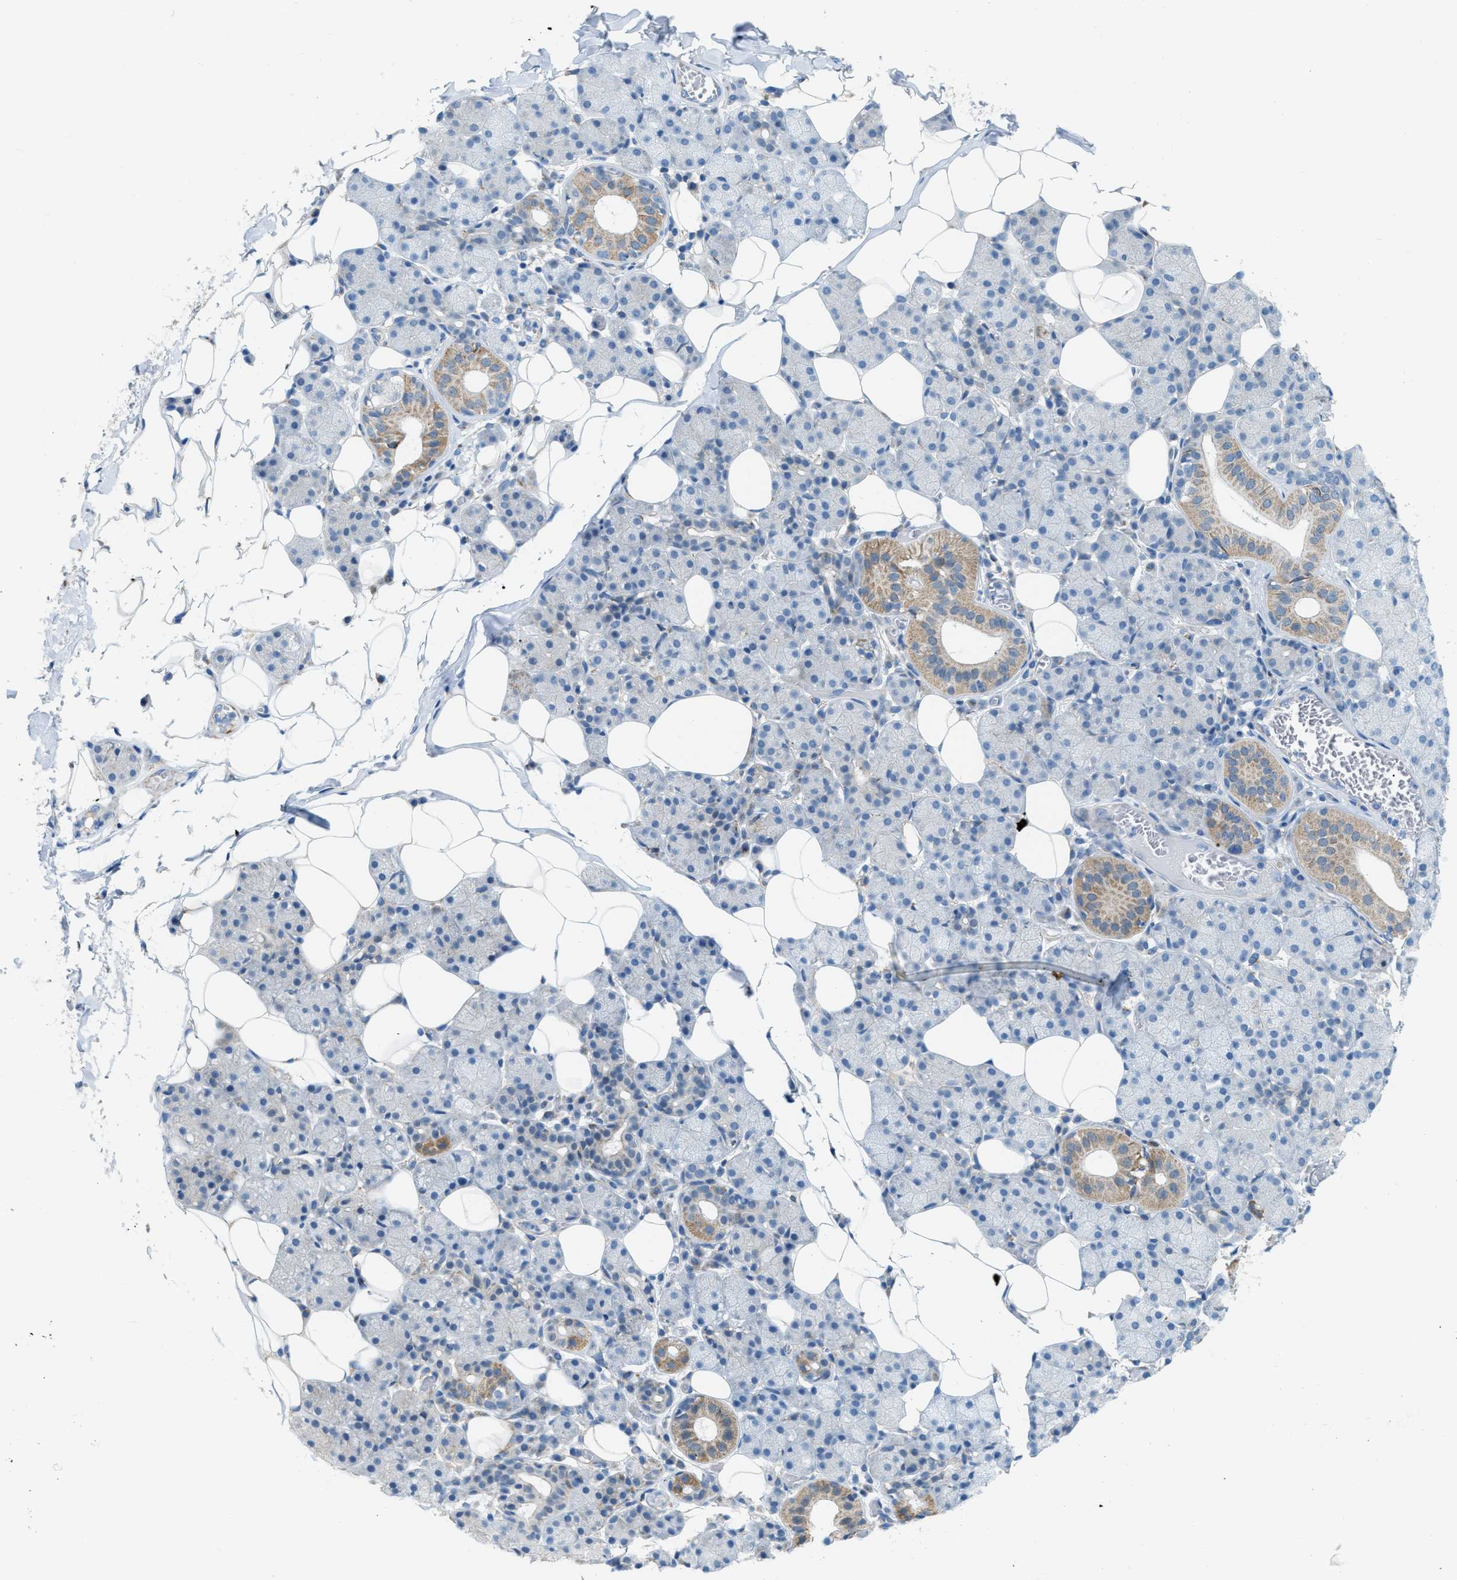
{"staining": {"intensity": "moderate", "quantity": "<25%", "location": "cytoplasmic/membranous"}, "tissue": "salivary gland", "cell_type": "Glandular cells", "image_type": "normal", "snomed": [{"axis": "morphology", "description": "Normal tissue, NOS"}, {"axis": "topography", "description": "Salivary gland"}], "caption": "The micrograph demonstrates staining of unremarkable salivary gland, revealing moderate cytoplasmic/membranous protein expression (brown color) within glandular cells.", "gene": "JADE1", "patient": {"sex": "female", "age": 33}}